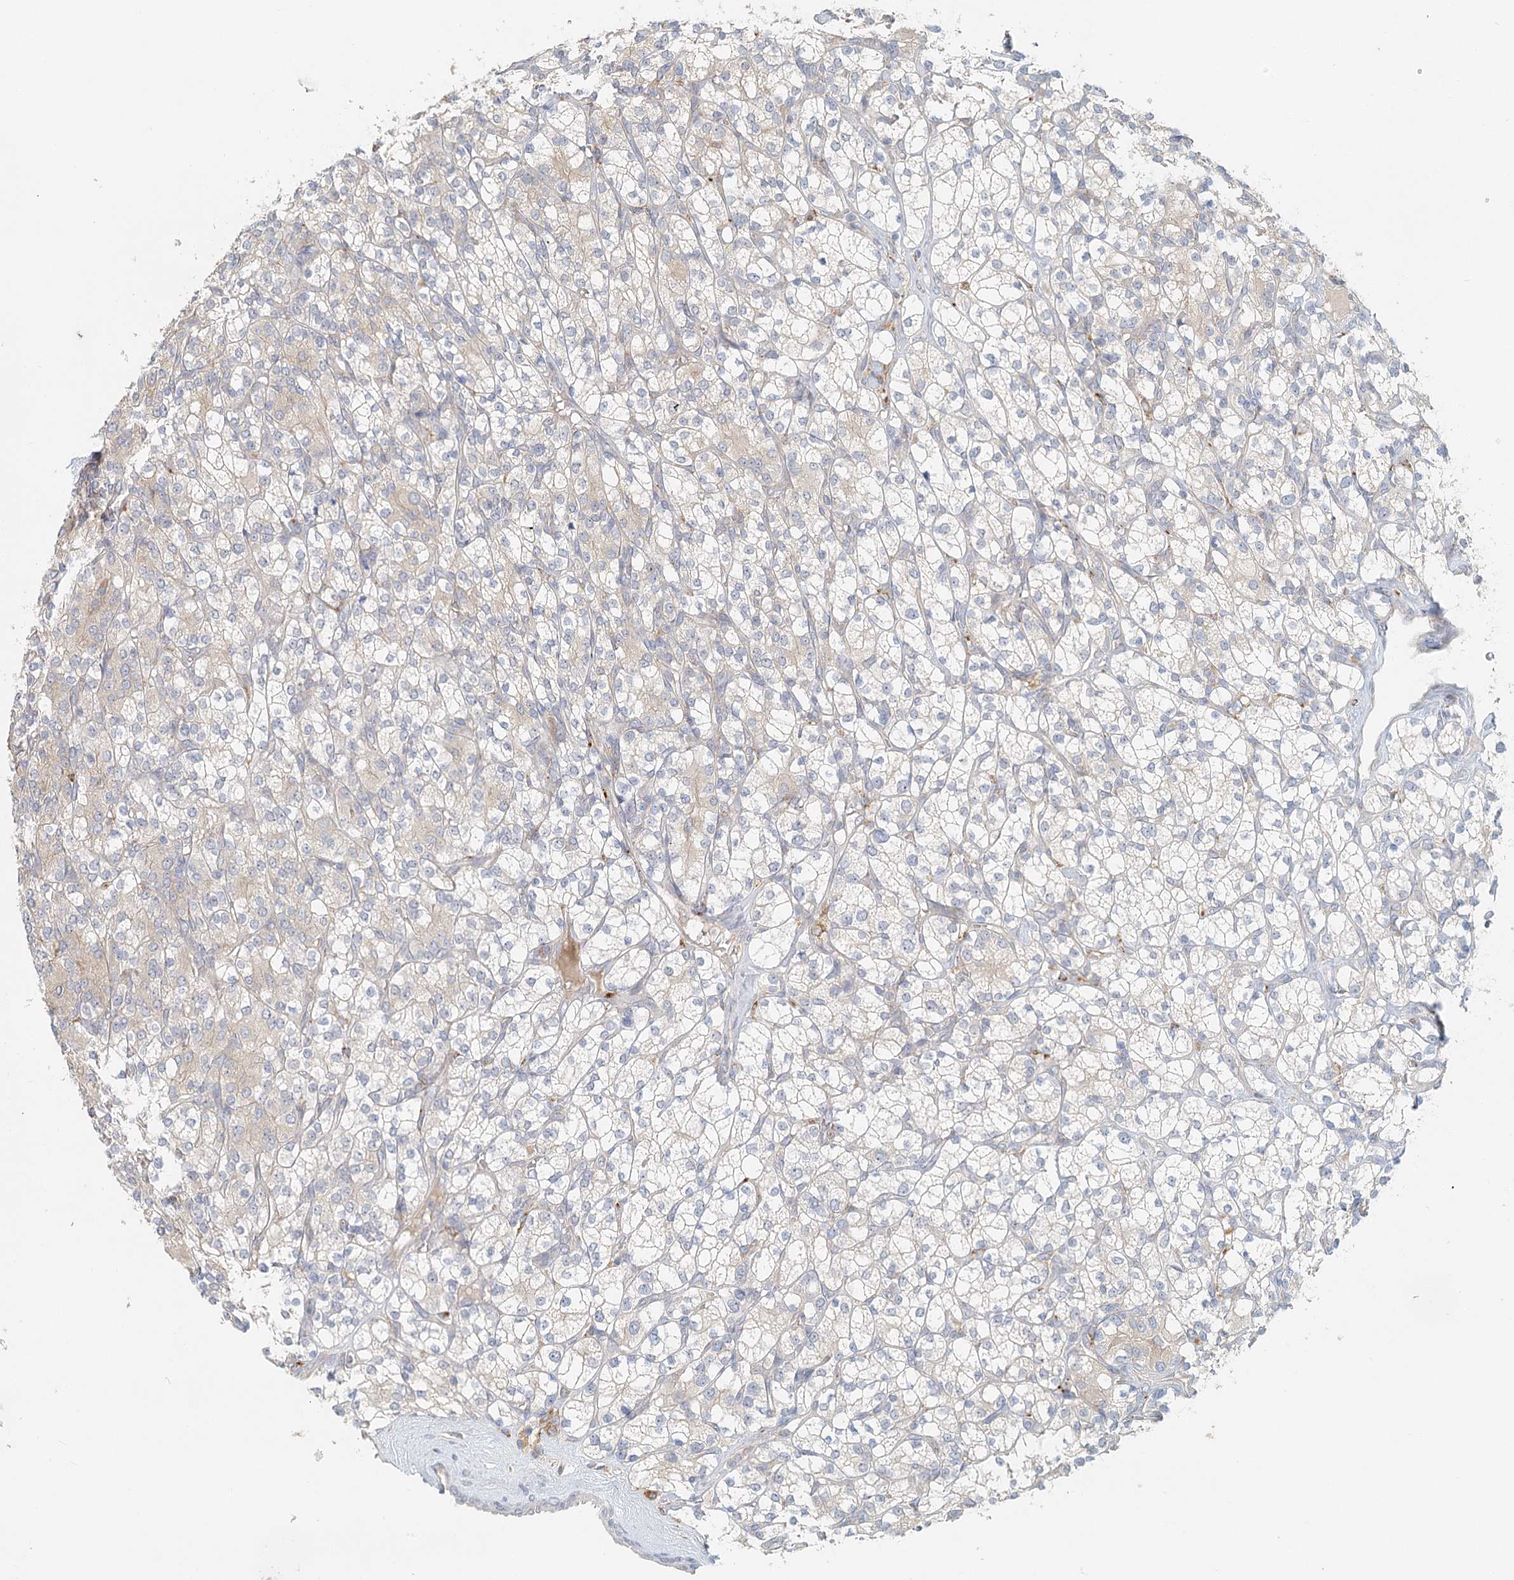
{"staining": {"intensity": "negative", "quantity": "none", "location": "none"}, "tissue": "renal cancer", "cell_type": "Tumor cells", "image_type": "cancer", "snomed": [{"axis": "morphology", "description": "Adenocarcinoma, NOS"}, {"axis": "topography", "description": "Kidney"}], "caption": "An IHC micrograph of renal cancer is shown. There is no staining in tumor cells of renal cancer. The staining is performed using DAB (3,3'-diaminobenzidine) brown chromogen with nuclei counter-stained in using hematoxylin.", "gene": "VSIG1", "patient": {"sex": "male", "age": 77}}